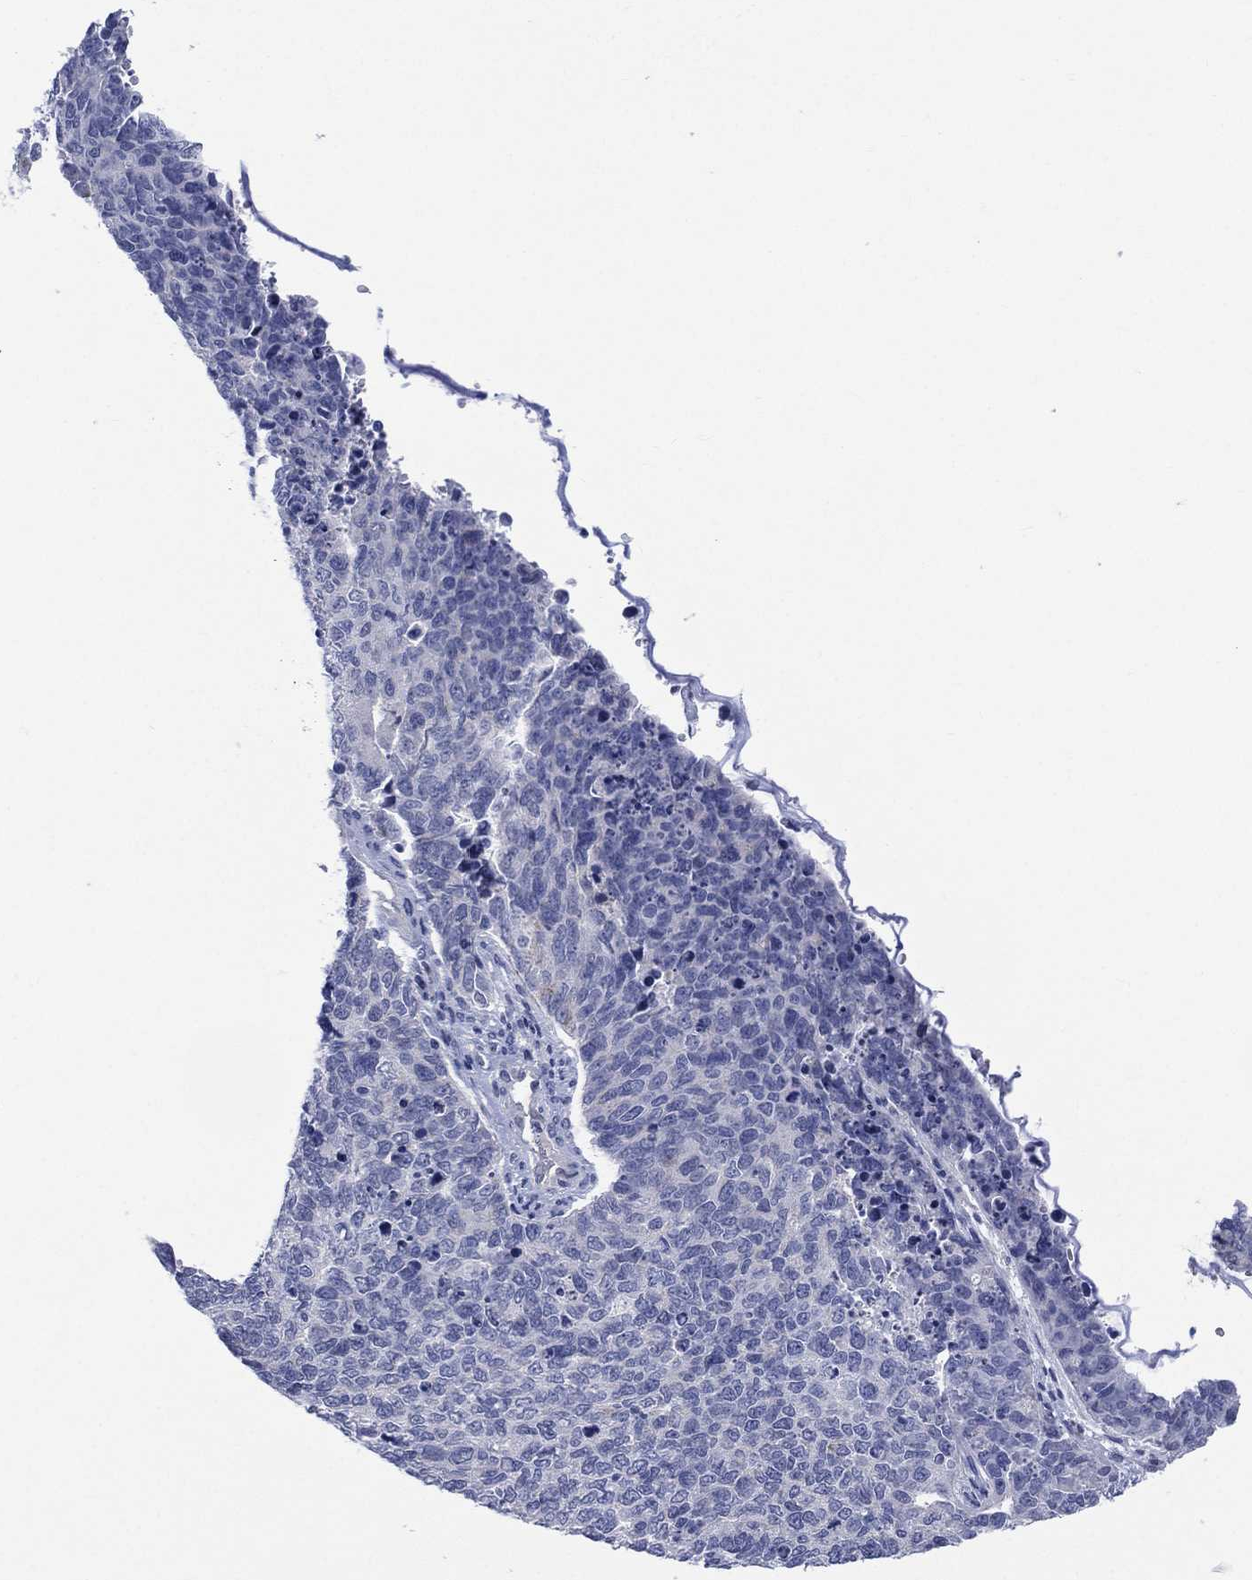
{"staining": {"intensity": "negative", "quantity": "none", "location": "none"}, "tissue": "cervical cancer", "cell_type": "Tumor cells", "image_type": "cancer", "snomed": [{"axis": "morphology", "description": "Squamous cell carcinoma, NOS"}, {"axis": "topography", "description": "Cervix"}], "caption": "Immunohistochemistry of human squamous cell carcinoma (cervical) displays no positivity in tumor cells.", "gene": "AKAP3", "patient": {"sex": "female", "age": 63}}